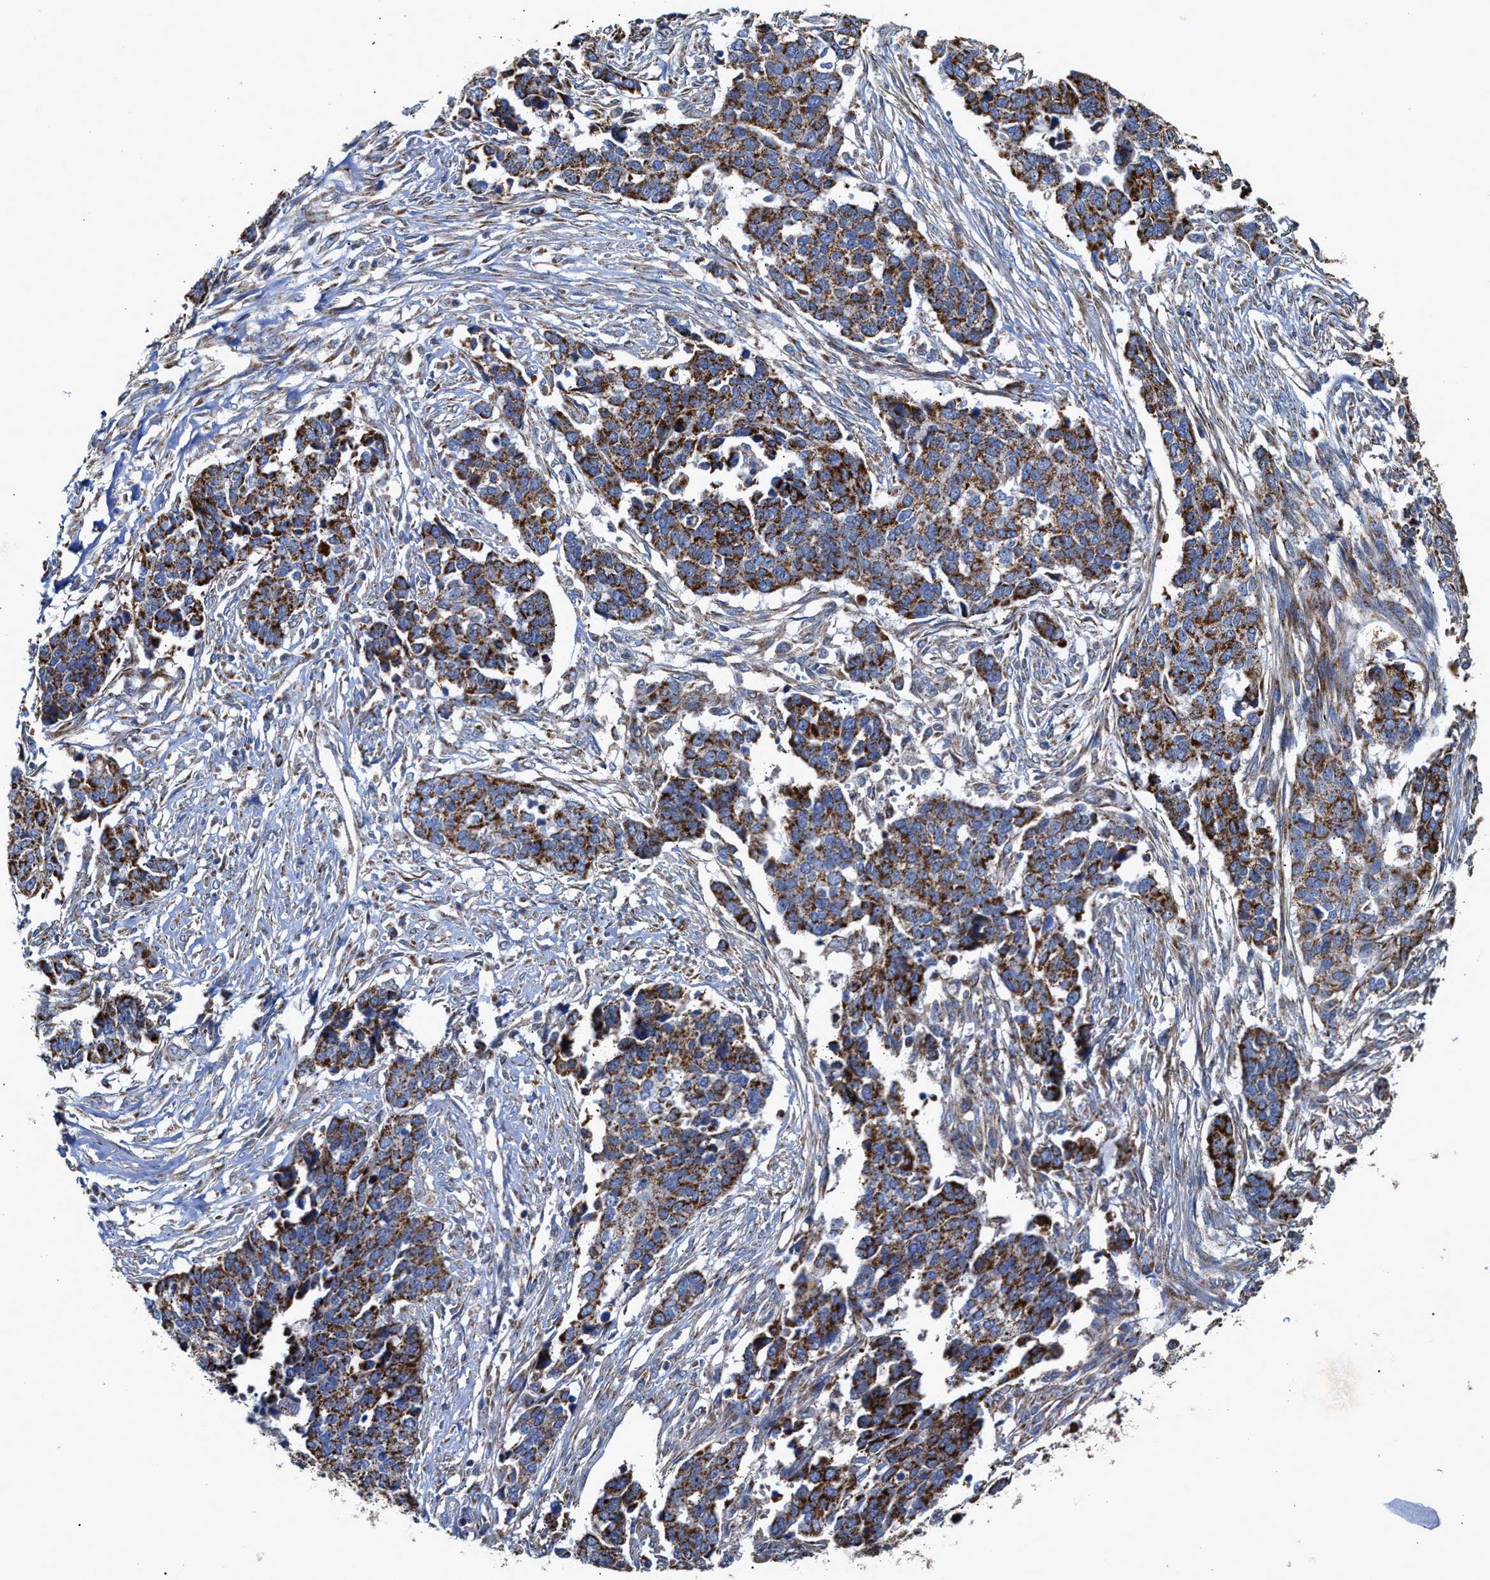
{"staining": {"intensity": "moderate", "quantity": ">75%", "location": "cytoplasmic/membranous"}, "tissue": "ovarian cancer", "cell_type": "Tumor cells", "image_type": "cancer", "snomed": [{"axis": "morphology", "description": "Cystadenocarcinoma, serous, NOS"}, {"axis": "topography", "description": "Ovary"}], "caption": "About >75% of tumor cells in human serous cystadenocarcinoma (ovarian) display moderate cytoplasmic/membranous protein expression as visualized by brown immunohistochemical staining.", "gene": "MECR", "patient": {"sex": "female", "age": 44}}